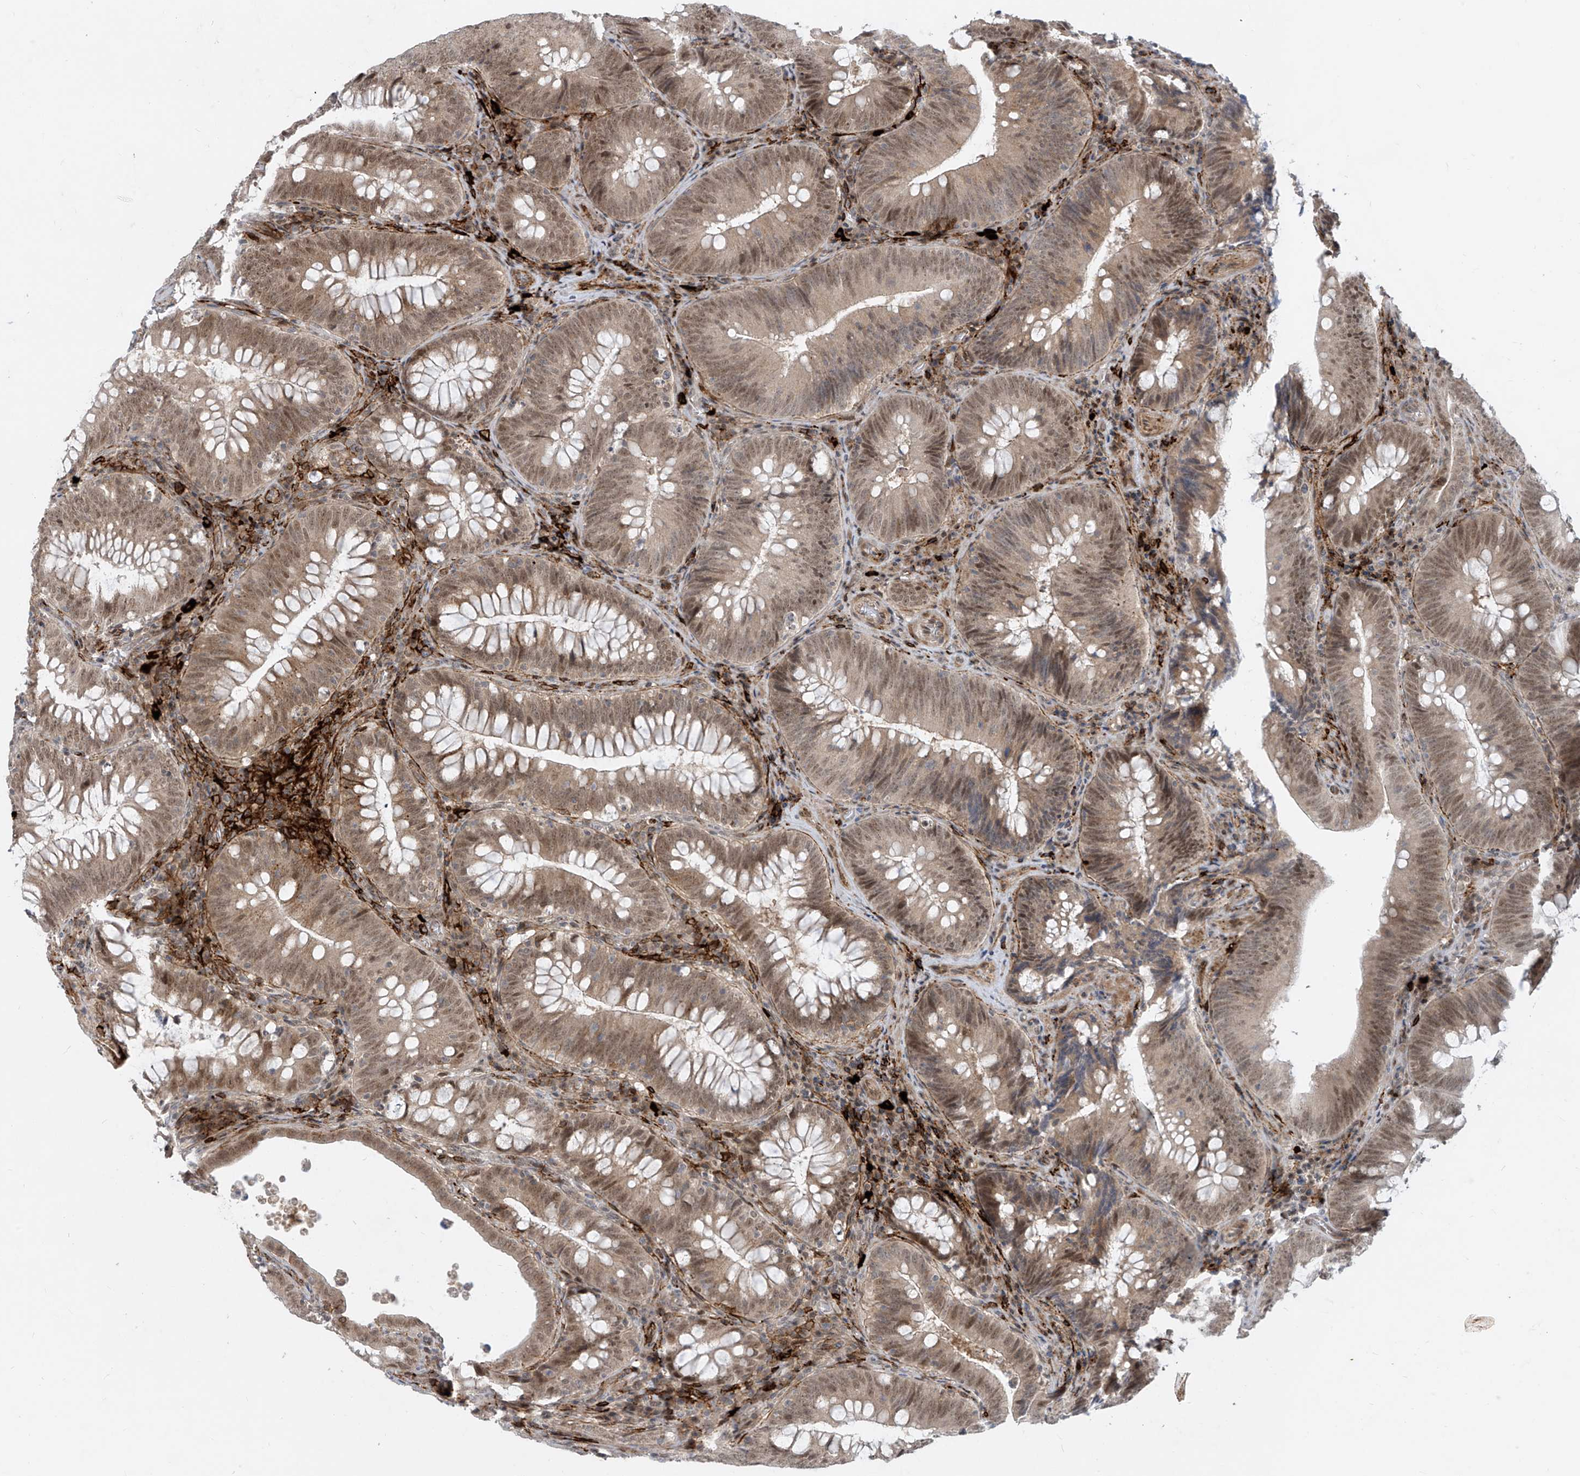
{"staining": {"intensity": "moderate", "quantity": ">75%", "location": "cytoplasmic/membranous,nuclear"}, "tissue": "colorectal cancer", "cell_type": "Tumor cells", "image_type": "cancer", "snomed": [{"axis": "morphology", "description": "Normal tissue, NOS"}, {"axis": "topography", "description": "Colon"}], "caption": "DAB (3,3'-diaminobenzidine) immunohistochemical staining of colorectal cancer shows moderate cytoplasmic/membranous and nuclear protein positivity in about >75% of tumor cells.", "gene": "LAGE3", "patient": {"sex": "female", "age": 82}}